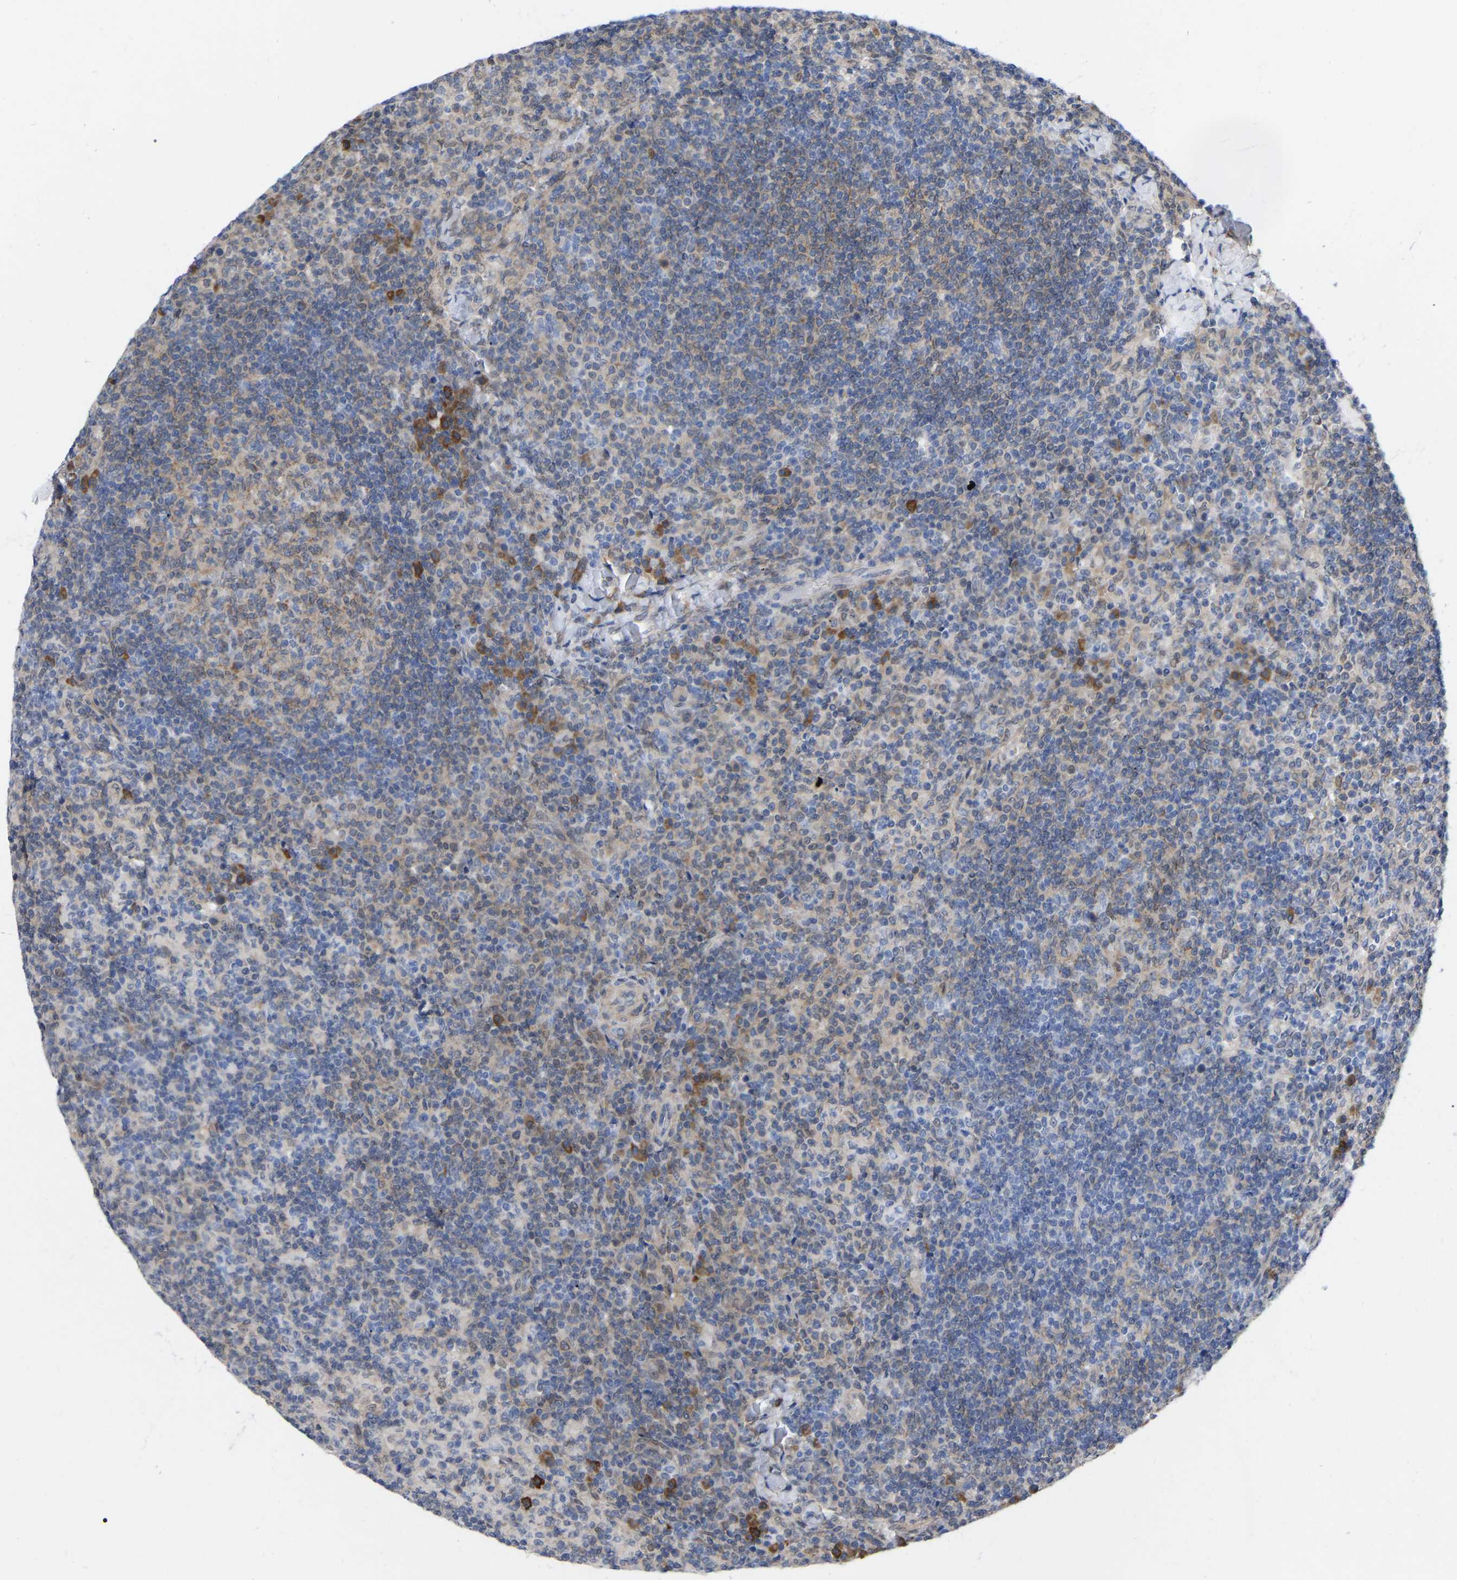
{"staining": {"intensity": "moderate", "quantity": "25%-75%", "location": "cytoplasmic/membranous"}, "tissue": "lymph node", "cell_type": "Germinal center cells", "image_type": "normal", "snomed": [{"axis": "morphology", "description": "Normal tissue, NOS"}, {"axis": "morphology", "description": "Inflammation, NOS"}, {"axis": "topography", "description": "Lymph node"}], "caption": "Immunohistochemistry histopathology image of benign lymph node stained for a protein (brown), which shows medium levels of moderate cytoplasmic/membranous expression in about 25%-75% of germinal center cells.", "gene": "UBE4B", "patient": {"sex": "male", "age": 55}}